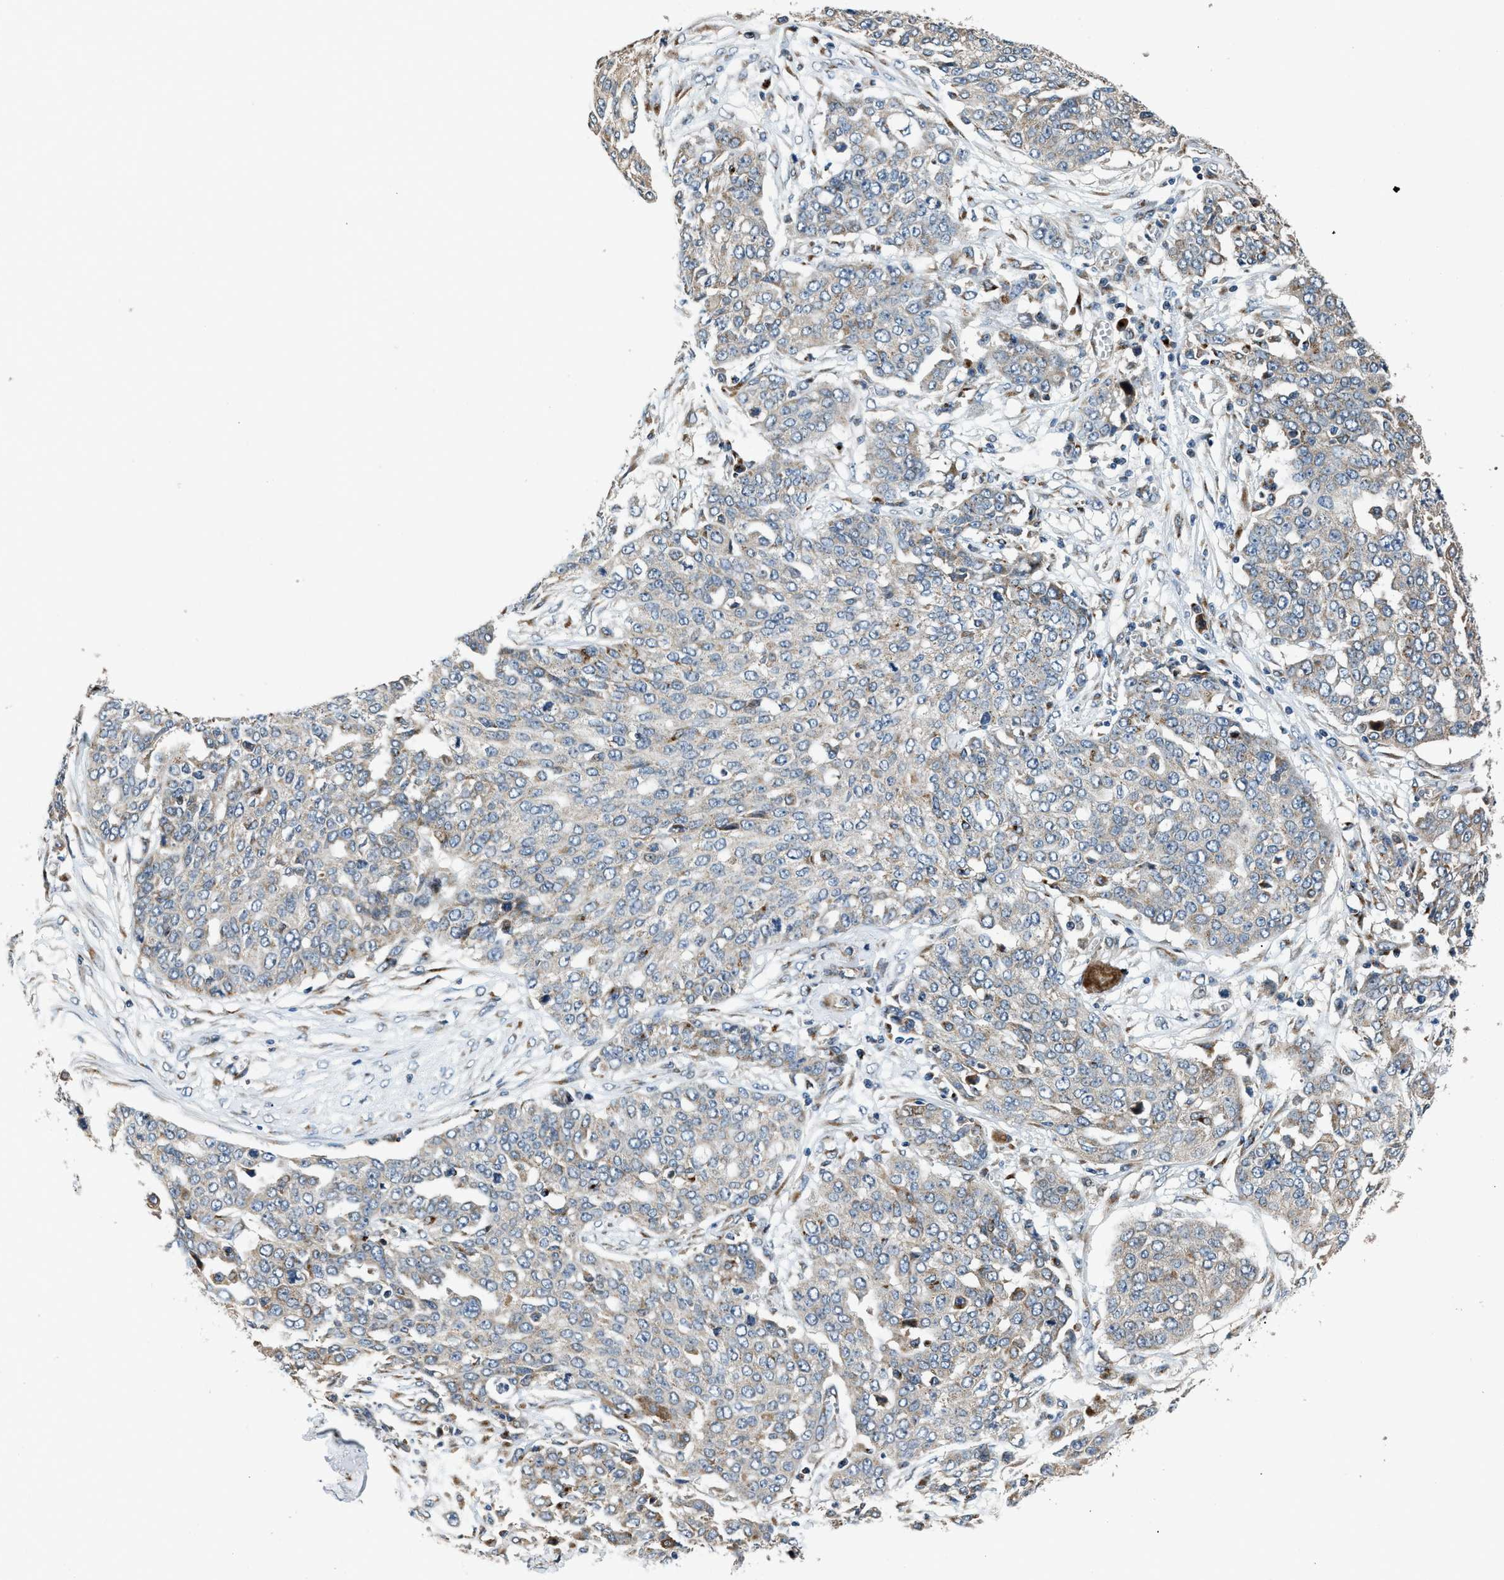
{"staining": {"intensity": "weak", "quantity": "<25%", "location": "cytoplasmic/membranous"}, "tissue": "ovarian cancer", "cell_type": "Tumor cells", "image_type": "cancer", "snomed": [{"axis": "morphology", "description": "Cystadenocarcinoma, serous, NOS"}, {"axis": "topography", "description": "Soft tissue"}, {"axis": "topography", "description": "Ovary"}], "caption": "Ovarian serous cystadenocarcinoma was stained to show a protein in brown. There is no significant positivity in tumor cells. (DAB (3,3'-diaminobenzidine) IHC with hematoxylin counter stain).", "gene": "FUT8", "patient": {"sex": "female", "age": 57}}